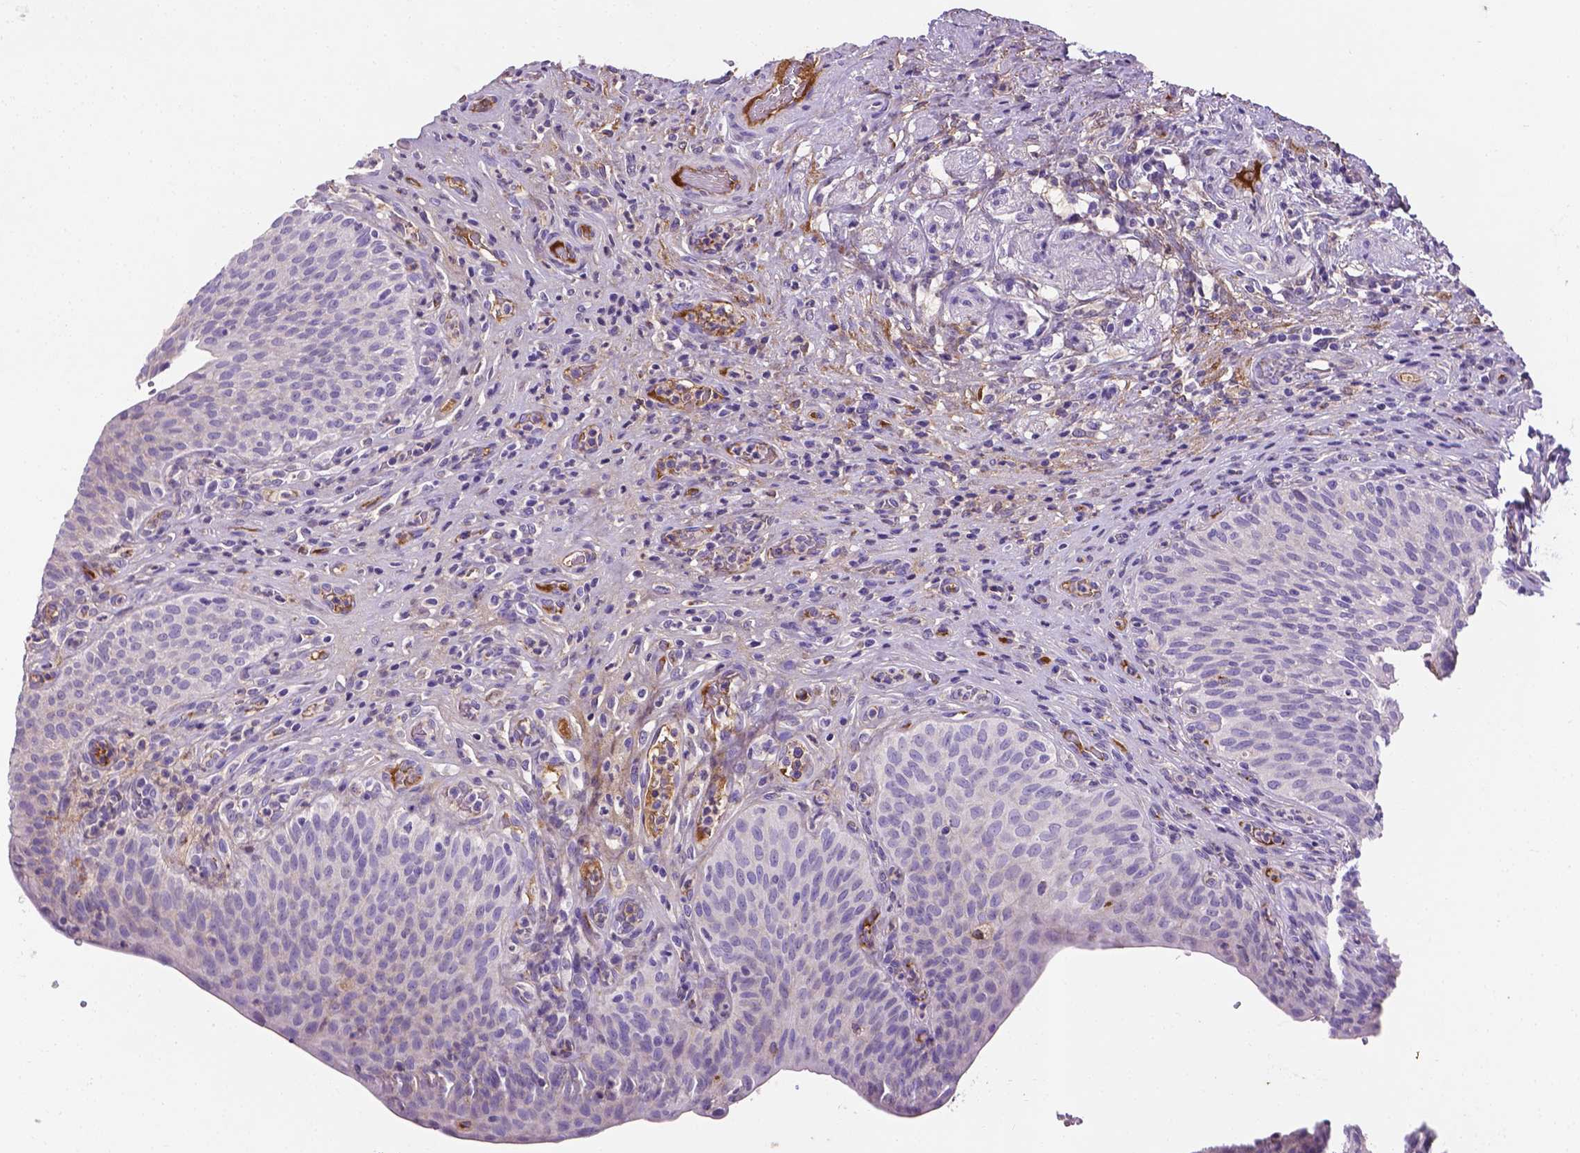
{"staining": {"intensity": "negative", "quantity": "none", "location": "none"}, "tissue": "urinary bladder", "cell_type": "Urothelial cells", "image_type": "normal", "snomed": [{"axis": "morphology", "description": "Normal tissue, NOS"}, {"axis": "topography", "description": "Urinary bladder"}, {"axis": "topography", "description": "Peripheral nerve tissue"}], "caption": "There is no significant expression in urothelial cells of urinary bladder. (IHC, brightfield microscopy, high magnification).", "gene": "APOE", "patient": {"sex": "male", "age": 66}}